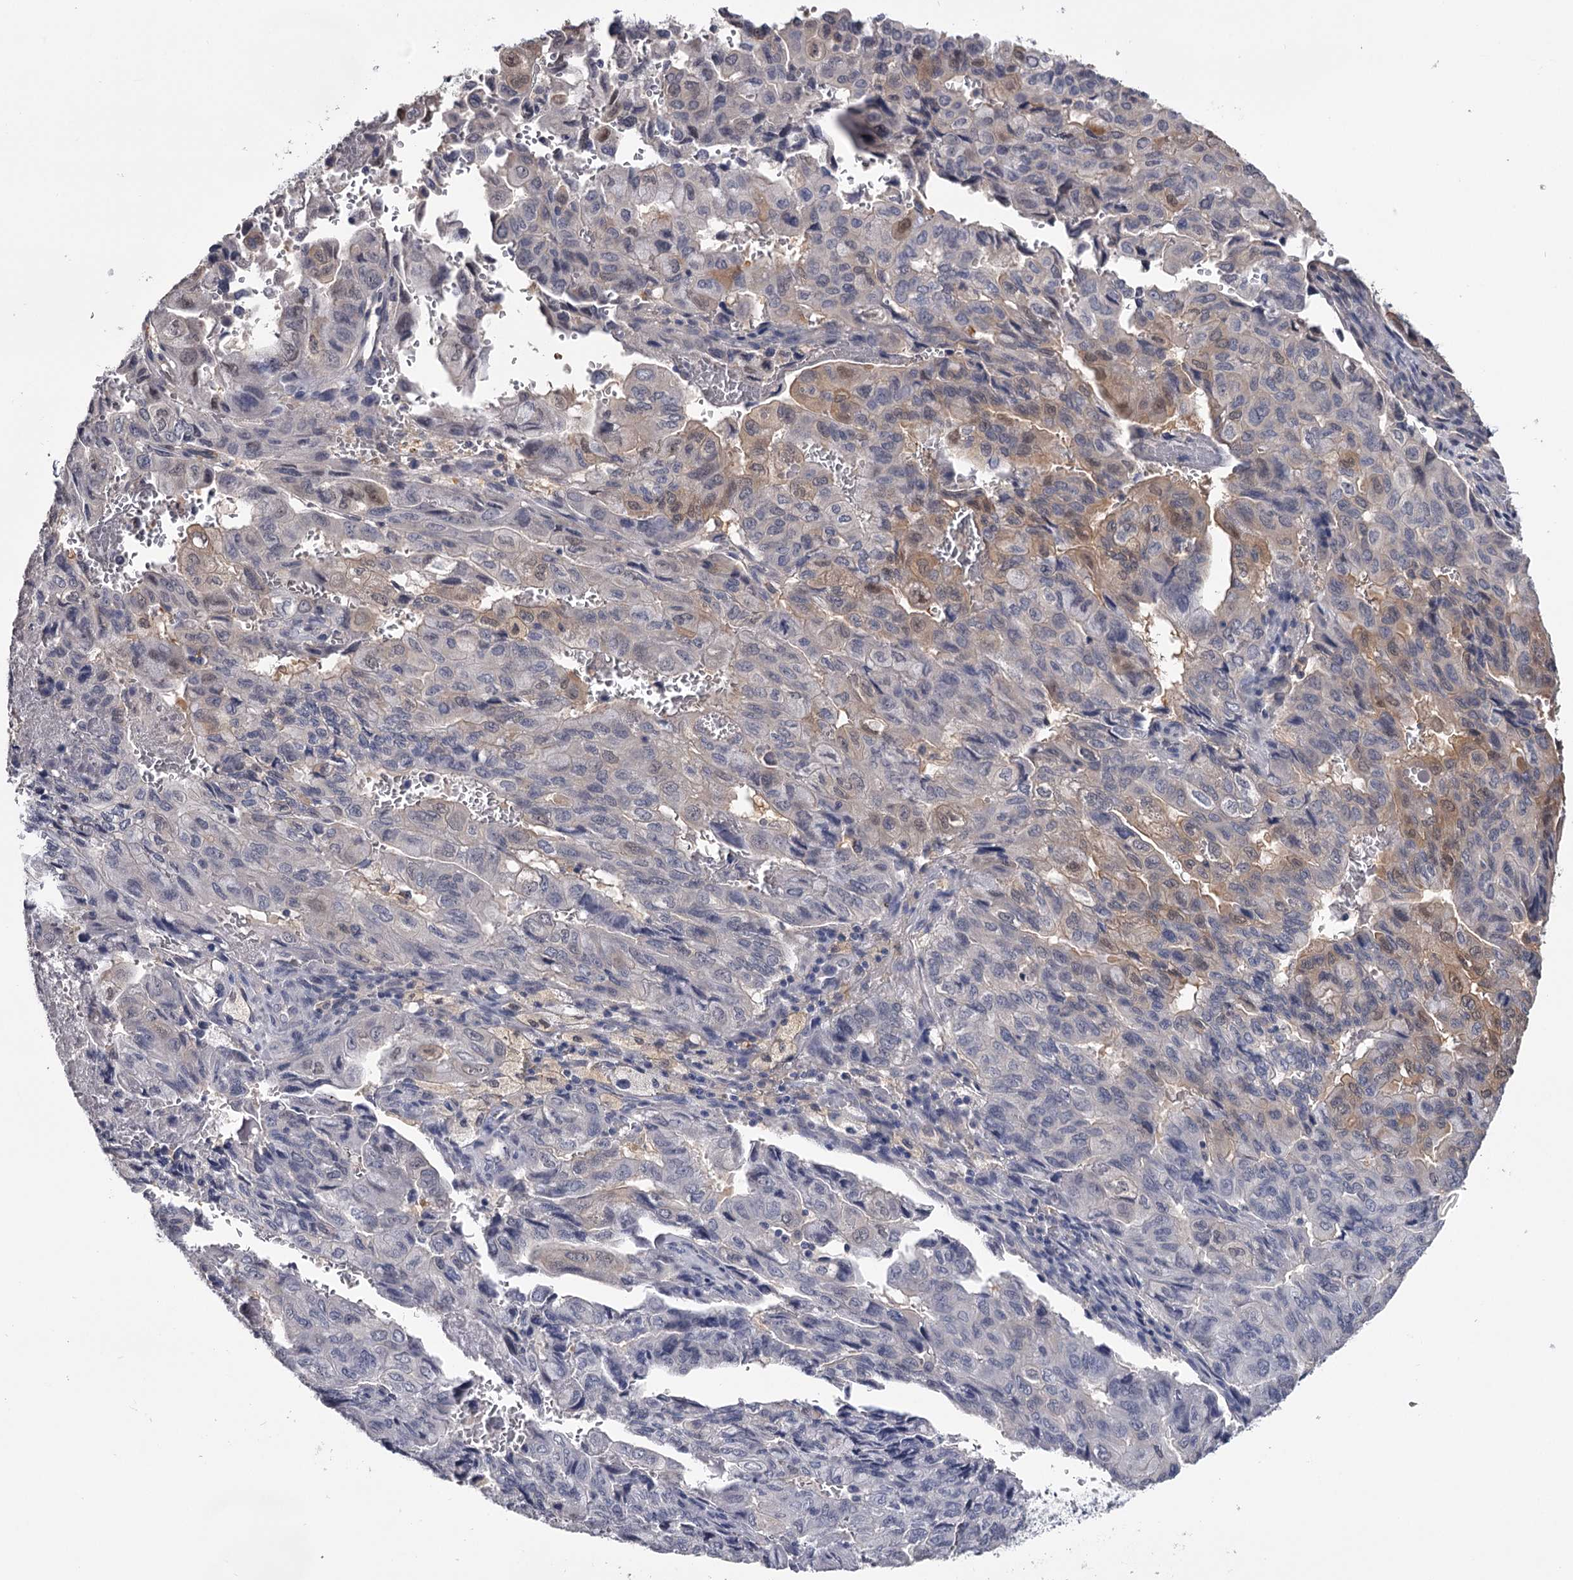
{"staining": {"intensity": "moderate", "quantity": "<25%", "location": "cytoplasmic/membranous,nuclear"}, "tissue": "pancreatic cancer", "cell_type": "Tumor cells", "image_type": "cancer", "snomed": [{"axis": "morphology", "description": "Adenocarcinoma, NOS"}, {"axis": "topography", "description": "Pancreas"}], "caption": "DAB (3,3'-diaminobenzidine) immunohistochemical staining of human pancreatic adenocarcinoma reveals moderate cytoplasmic/membranous and nuclear protein staining in approximately <25% of tumor cells. Using DAB (3,3'-diaminobenzidine) (brown) and hematoxylin (blue) stains, captured at high magnification using brightfield microscopy.", "gene": "GSTO1", "patient": {"sex": "male", "age": 59}}